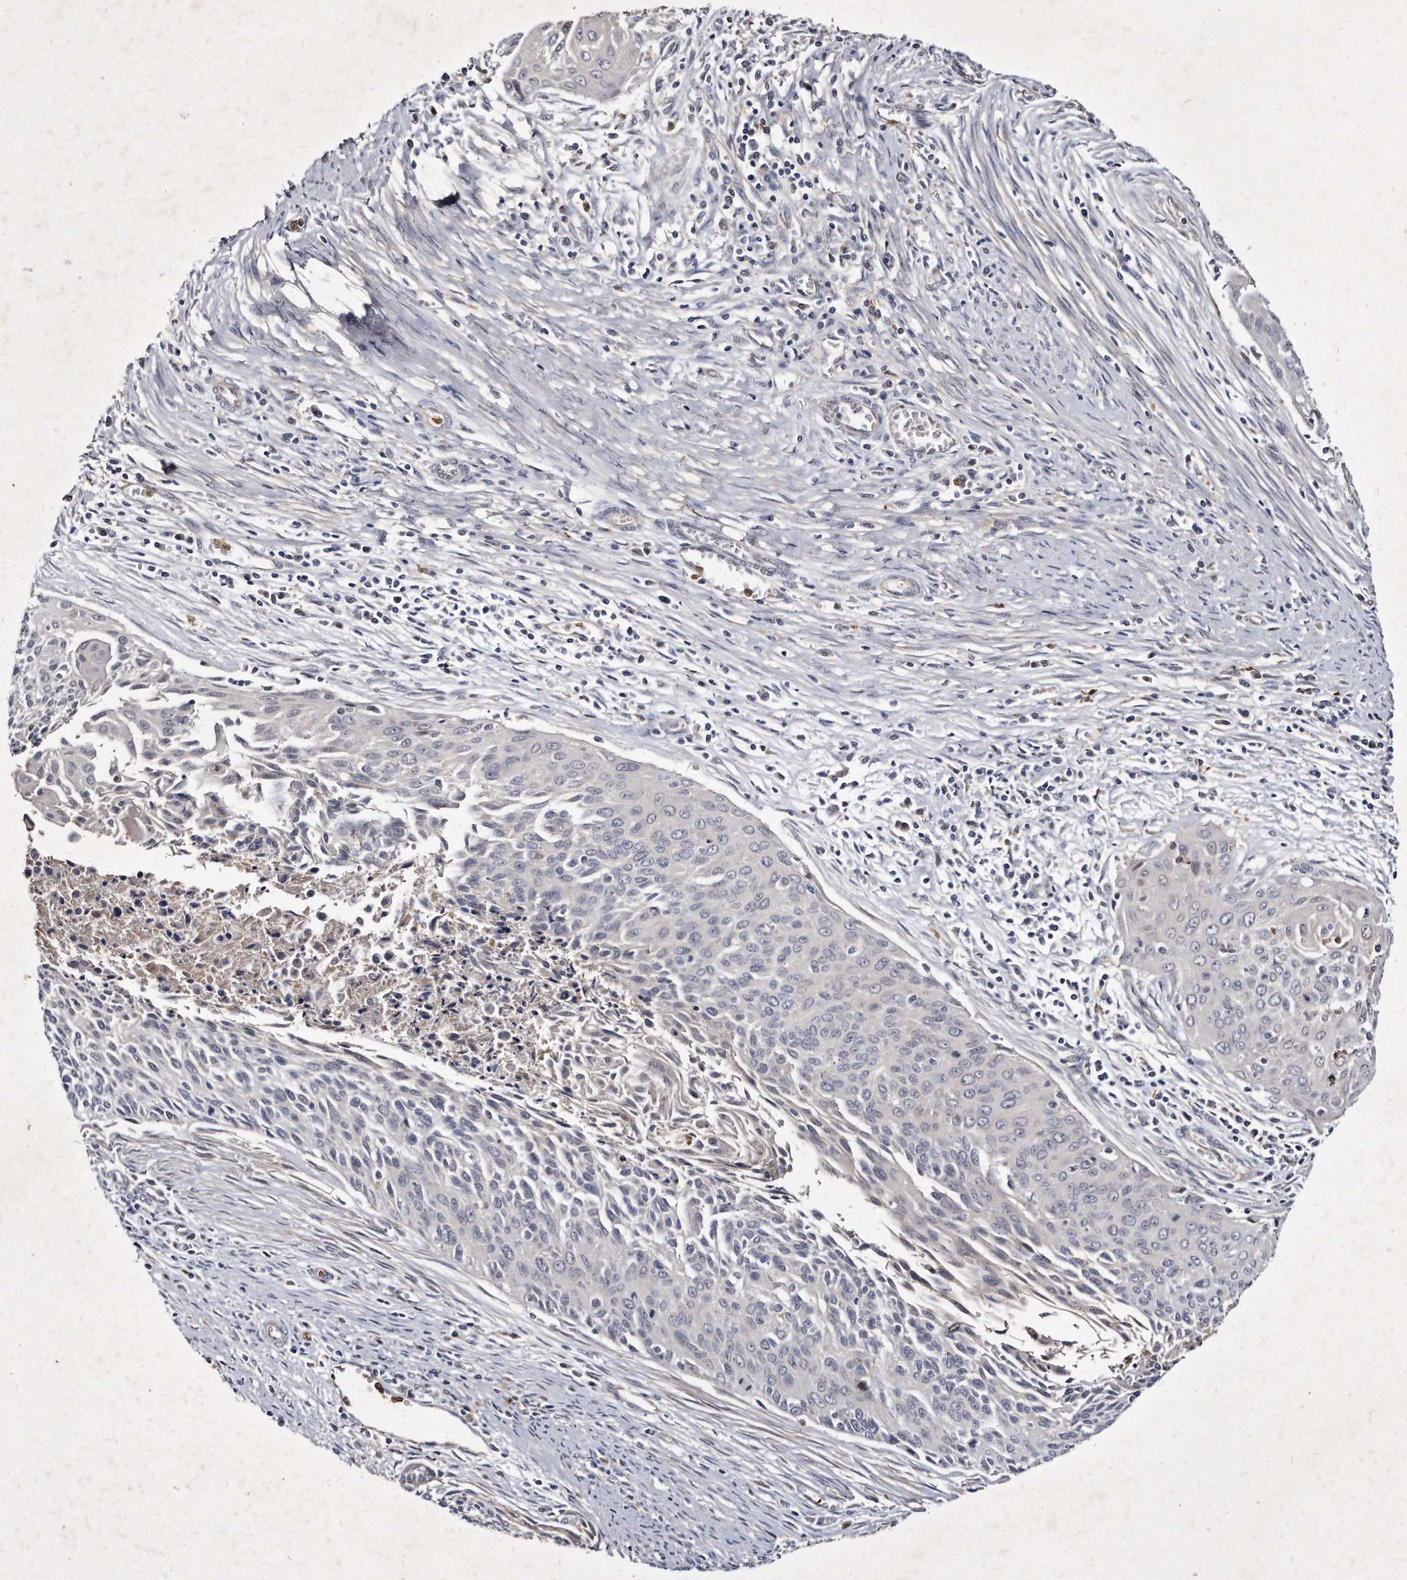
{"staining": {"intensity": "negative", "quantity": "none", "location": "none"}, "tissue": "cervical cancer", "cell_type": "Tumor cells", "image_type": "cancer", "snomed": [{"axis": "morphology", "description": "Squamous cell carcinoma, NOS"}, {"axis": "topography", "description": "Cervix"}], "caption": "Tumor cells show no significant protein expression in cervical cancer.", "gene": "KLHDC3", "patient": {"sex": "female", "age": 55}}